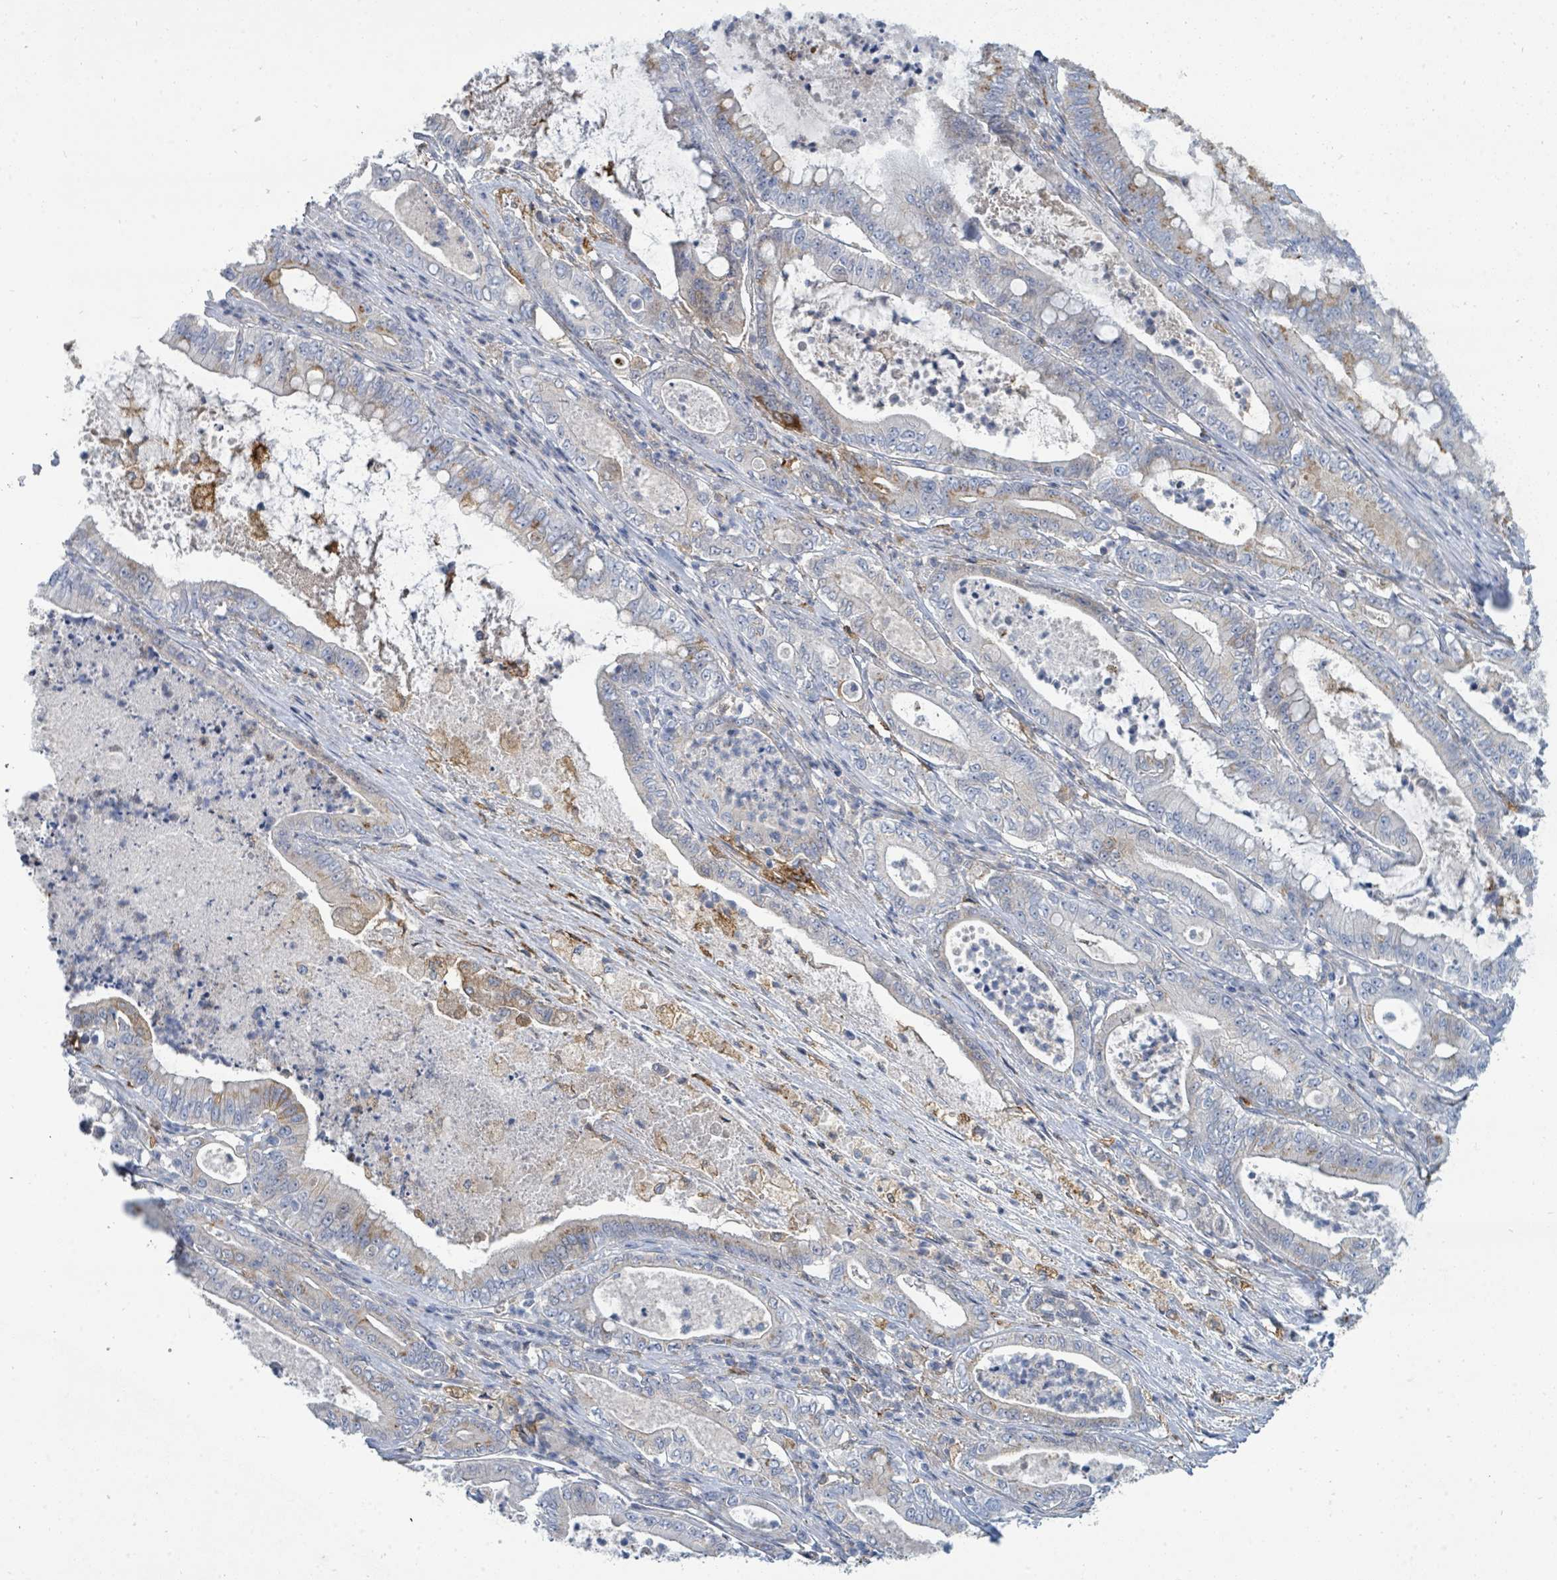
{"staining": {"intensity": "moderate", "quantity": "<25%", "location": "cytoplasmic/membranous"}, "tissue": "pancreatic cancer", "cell_type": "Tumor cells", "image_type": "cancer", "snomed": [{"axis": "morphology", "description": "Adenocarcinoma, NOS"}, {"axis": "topography", "description": "Pancreas"}], "caption": "A brown stain labels moderate cytoplasmic/membranous expression of a protein in pancreatic adenocarcinoma tumor cells.", "gene": "IFIT1", "patient": {"sex": "male", "age": 71}}